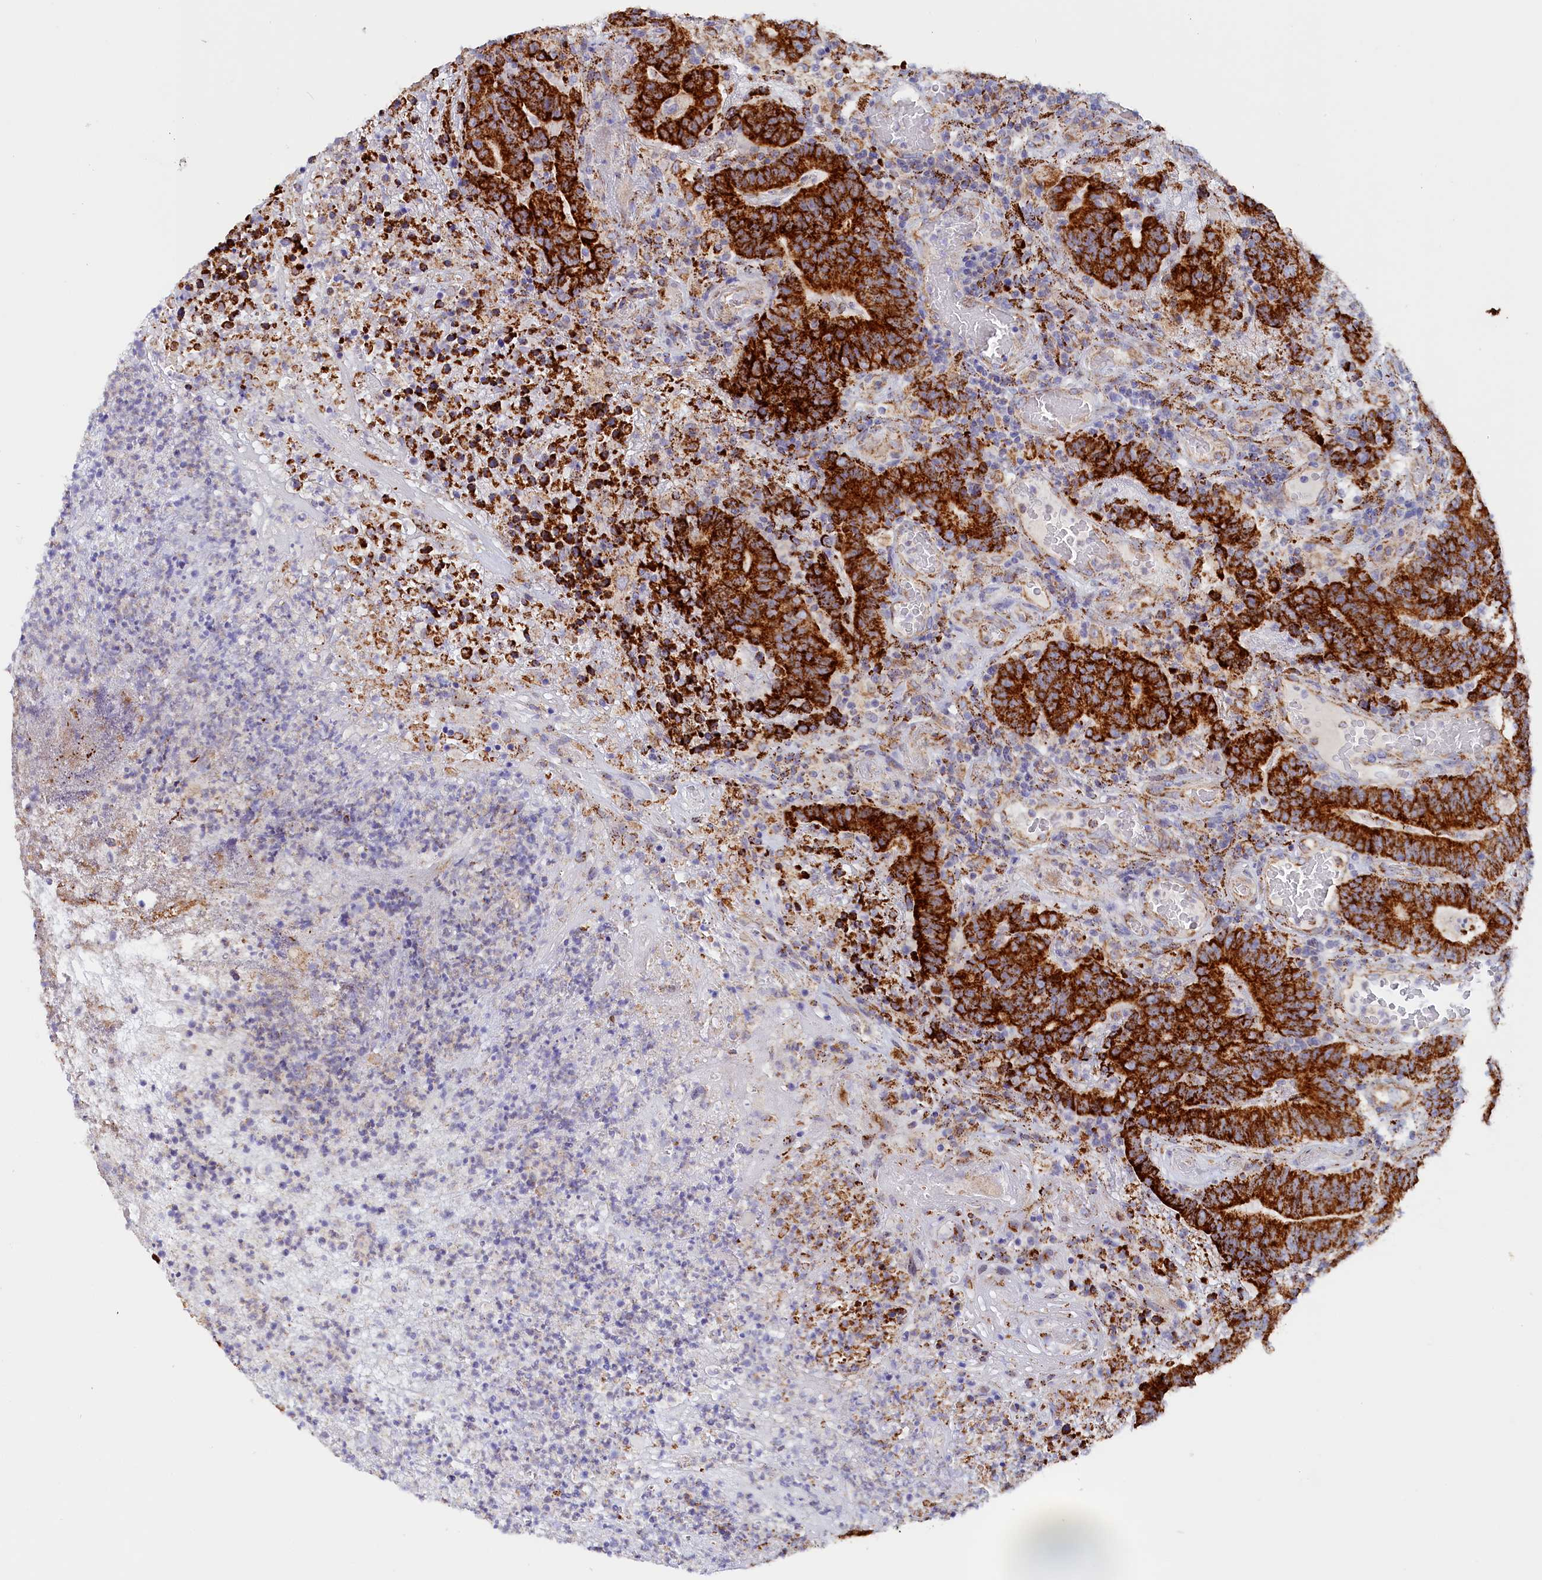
{"staining": {"intensity": "strong", "quantity": ">75%", "location": "cytoplasmic/membranous"}, "tissue": "colorectal cancer", "cell_type": "Tumor cells", "image_type": "cancer", "snomed": [{"axis": "morphology", "description": "Normal tissue, NOS"}, {"axis": "morphology", "description": "Adenocarcinoma, NOS"}, {"axis": "topography", "description": "Colon"}], "caption": "High-power microscopy captured an IHC micrograph of colorectal cancer (adenocarcinoma), revealing strong cytoplasmic/membranous expression in approximately >75% of tumor cells.", "gene": "AKTIP", "patient": {"sex": "female", "age": 75}}